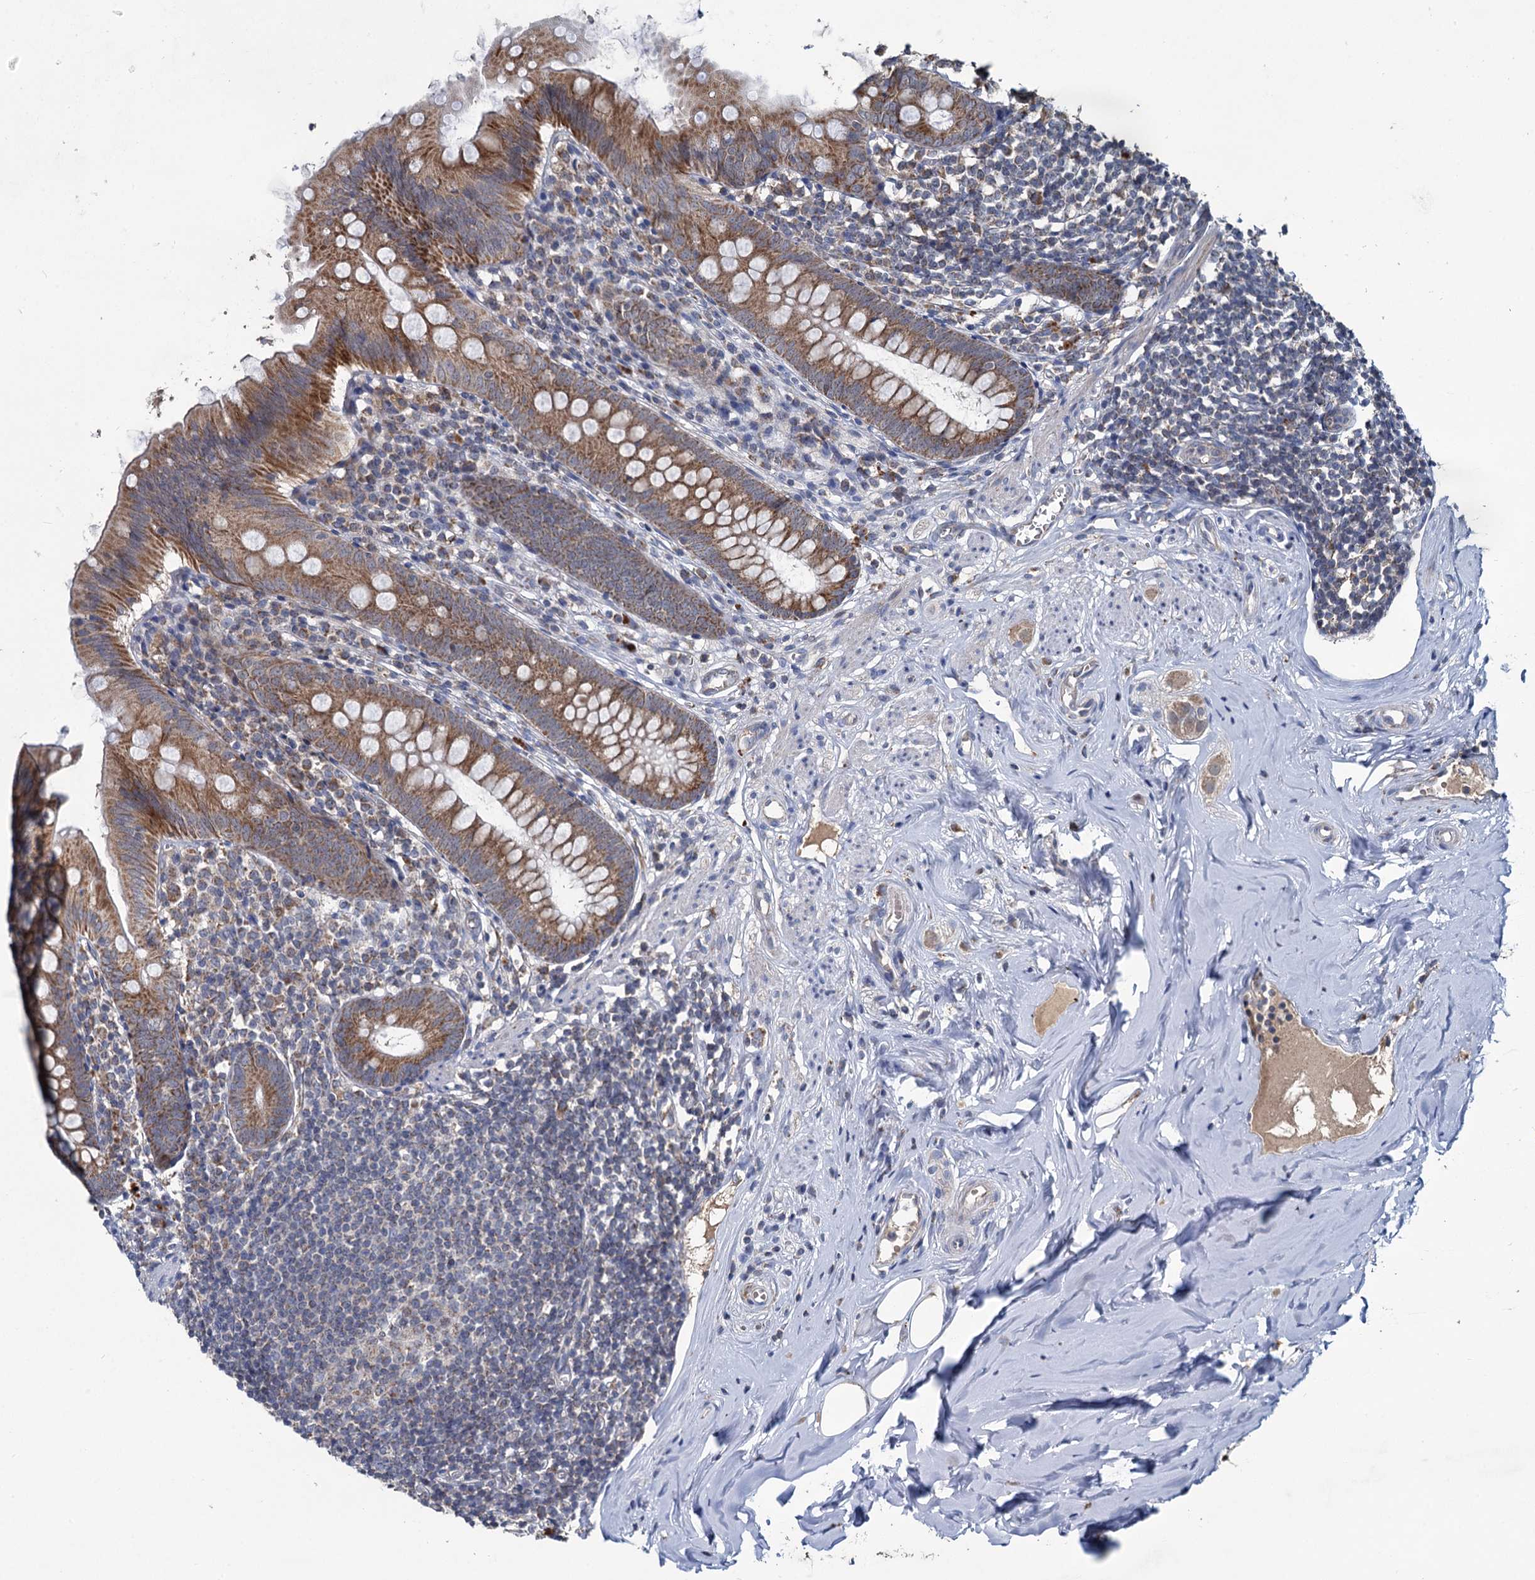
{"staining": {"intensity": "moderate", "quantity": ">75%", "location": "cytoplasmic/membranous"}, "tissue": "appendix", "cell_type": "Glandular cells", "image_type": "normal", "snomed": [{"axis": "morphology", "description": "Normal tissue, NOS"}, {"axis": "topography", "description": "Appendix"}], "caption": "High-power microscopy captured an immunohistochemistry (IHC) image of unremarkable appendix, revealing moderate cytoplasmic/membranous staining in about >75% of glandular cells.", "gene": "METTL4", "patient": {"sex": "female", "age": 51}}